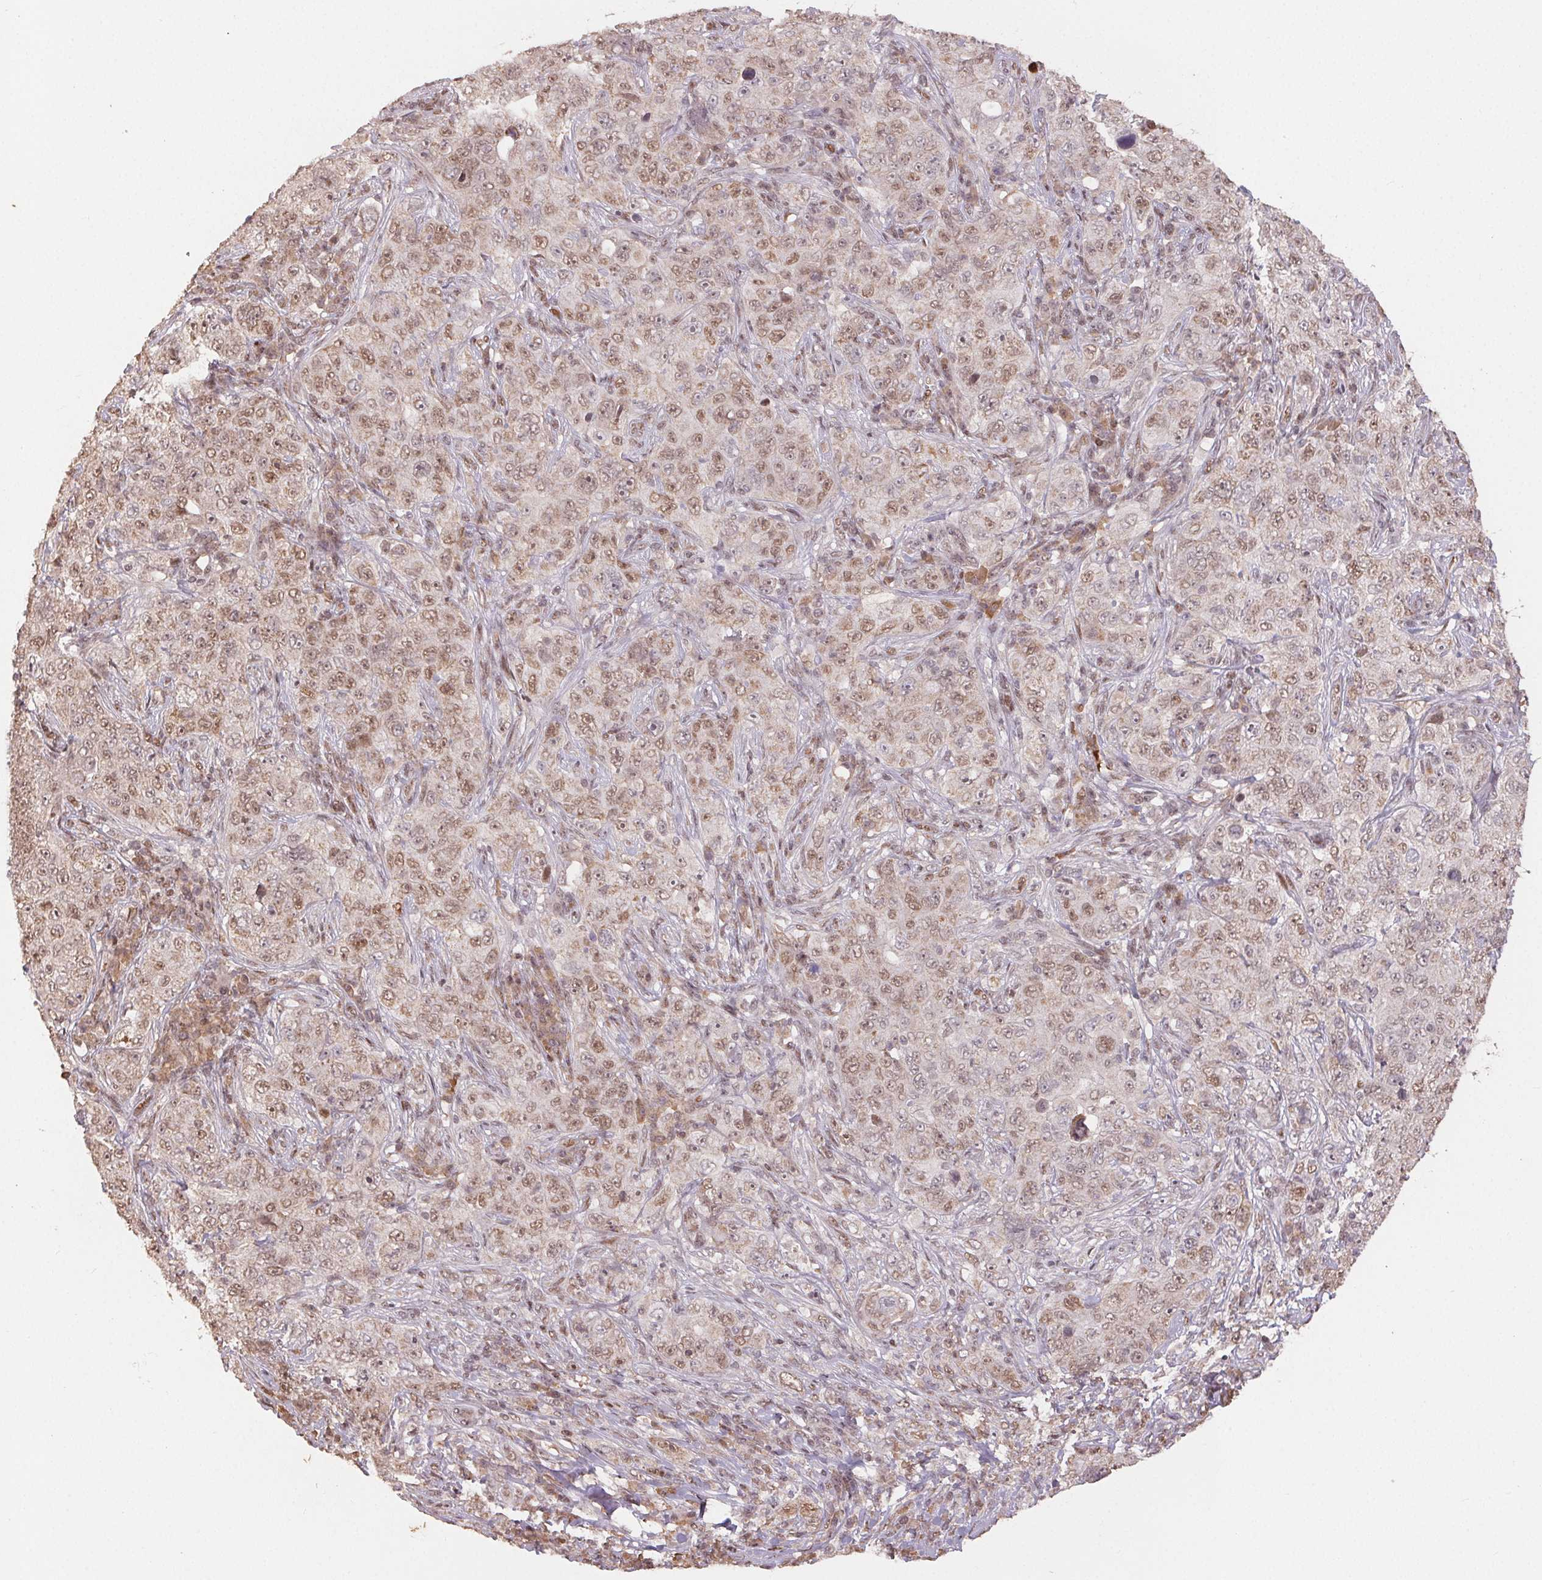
{"staining": {"intensity": "moderate", "quantity": "25%-75%", "location": "nuclear"}, "tissue": "pancreatic cancer", "cell_type": "Tumor cells", "image_type": "cancer", "snomed": [{"axis": "morphology", "description": "Adenocarcinoma, NOS"}, {"axis": "topography", "description": "Pancreas"}], "caption": "Immunohistochemistry (DAB (3,3'-diaminobenzidine)) staining of pancreatic cancer demonstrates moderate nuclear protein staining in about 25%-75% of tumor cells.", "gene": "MAPKAPK2", "patient": {"sex": "male", "age": 68}}